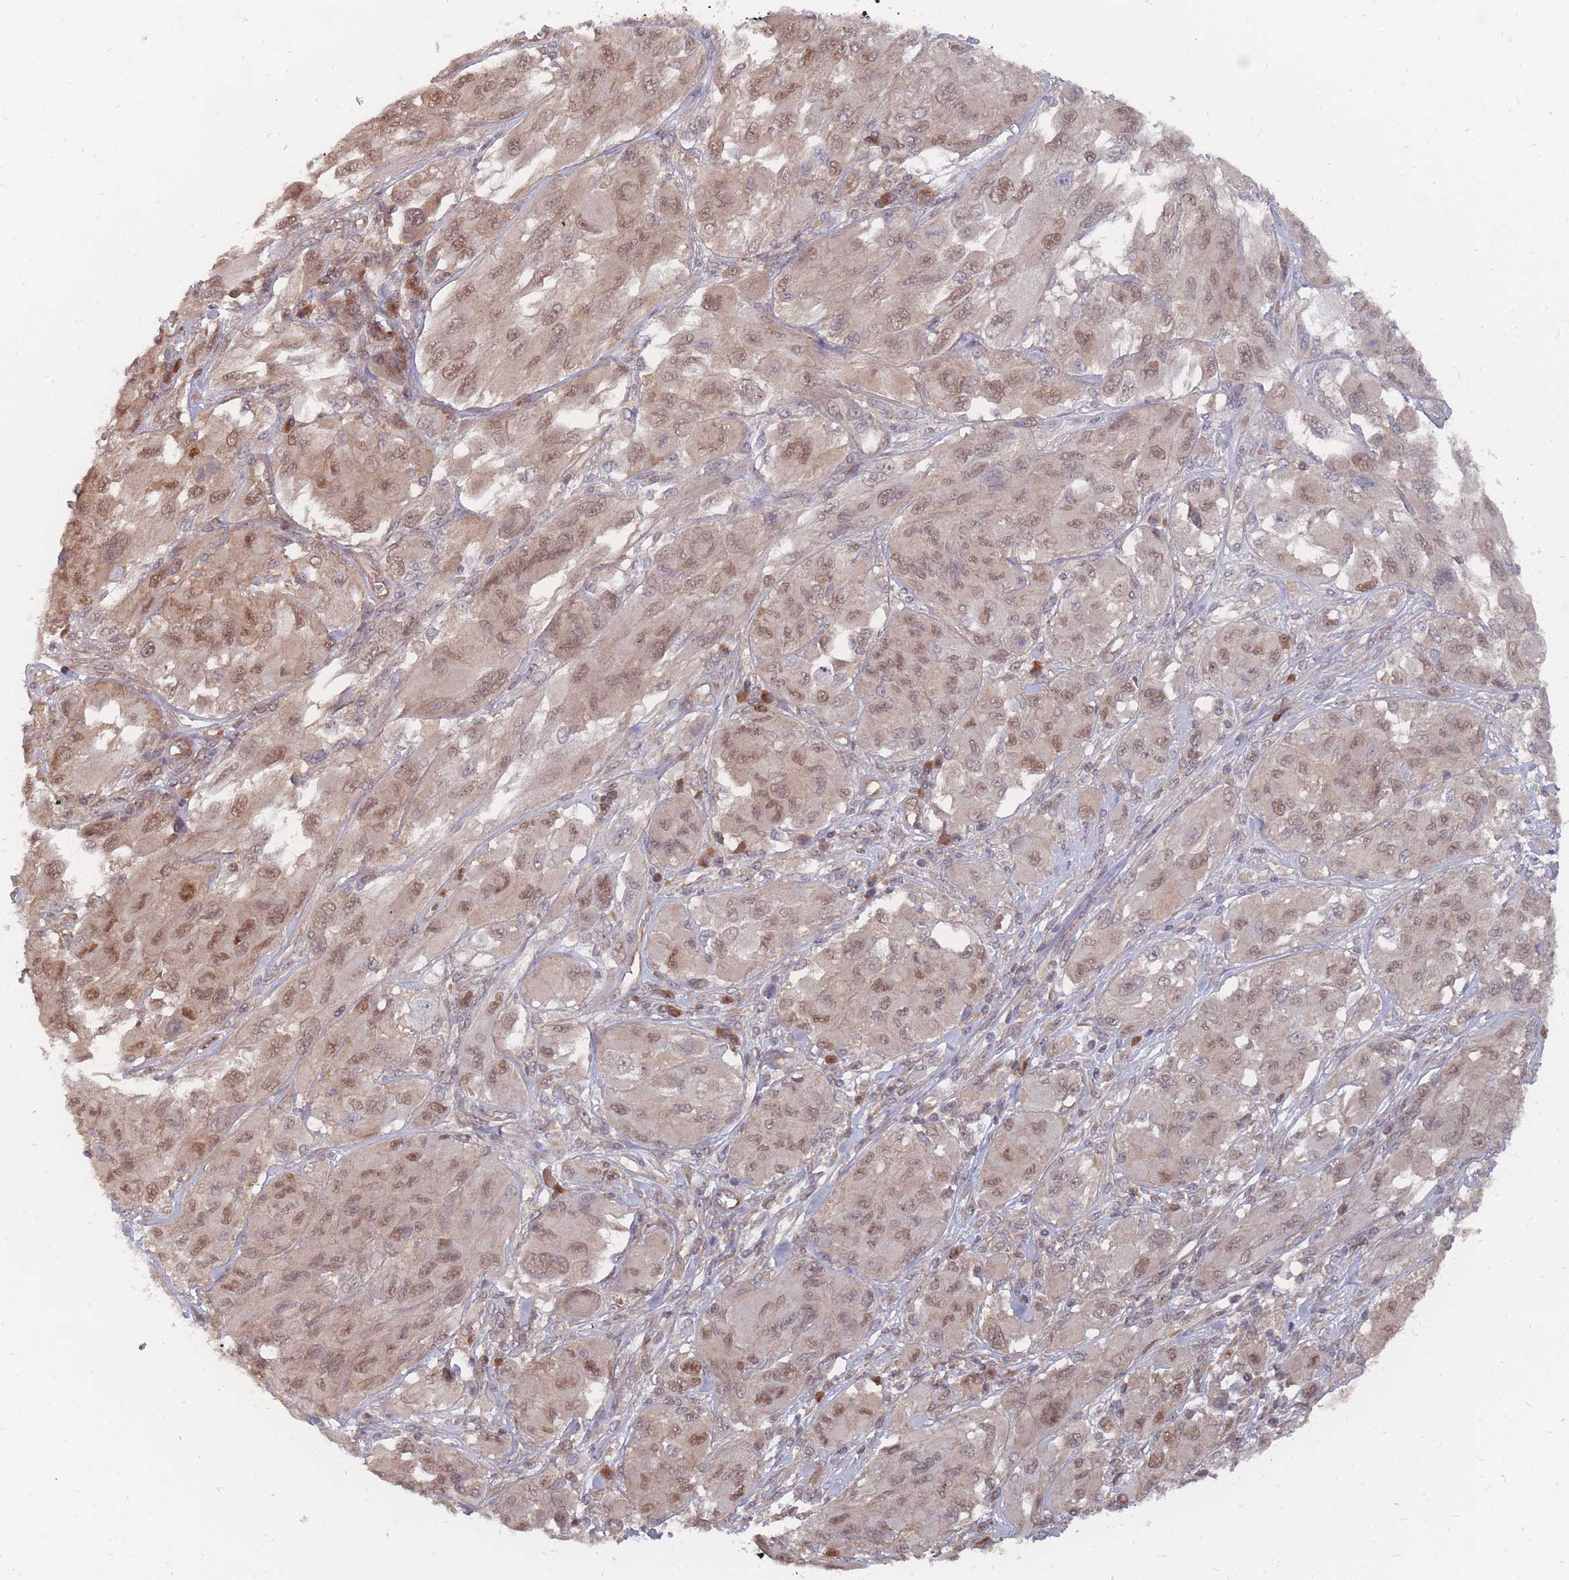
{"staining": {"intensity": "moderate", "quantity": ">75%", "location": "nuclear"}, "tissue": "melanoma", "cell_type": "Tumor cells", "image_type": "cancer", "snomed": [{"axis": "morphology", "description": "Malignant melanoma, NOS"}, {"axis": "topography", "description": "Skin"}], "caption": "Protein expression analysis of human malignant melanoma reveals moderate nuclear expression in approximately >75% of tumor cells.", "gene": "NKD1", "patient": {"sex": "female", "age": 91}}